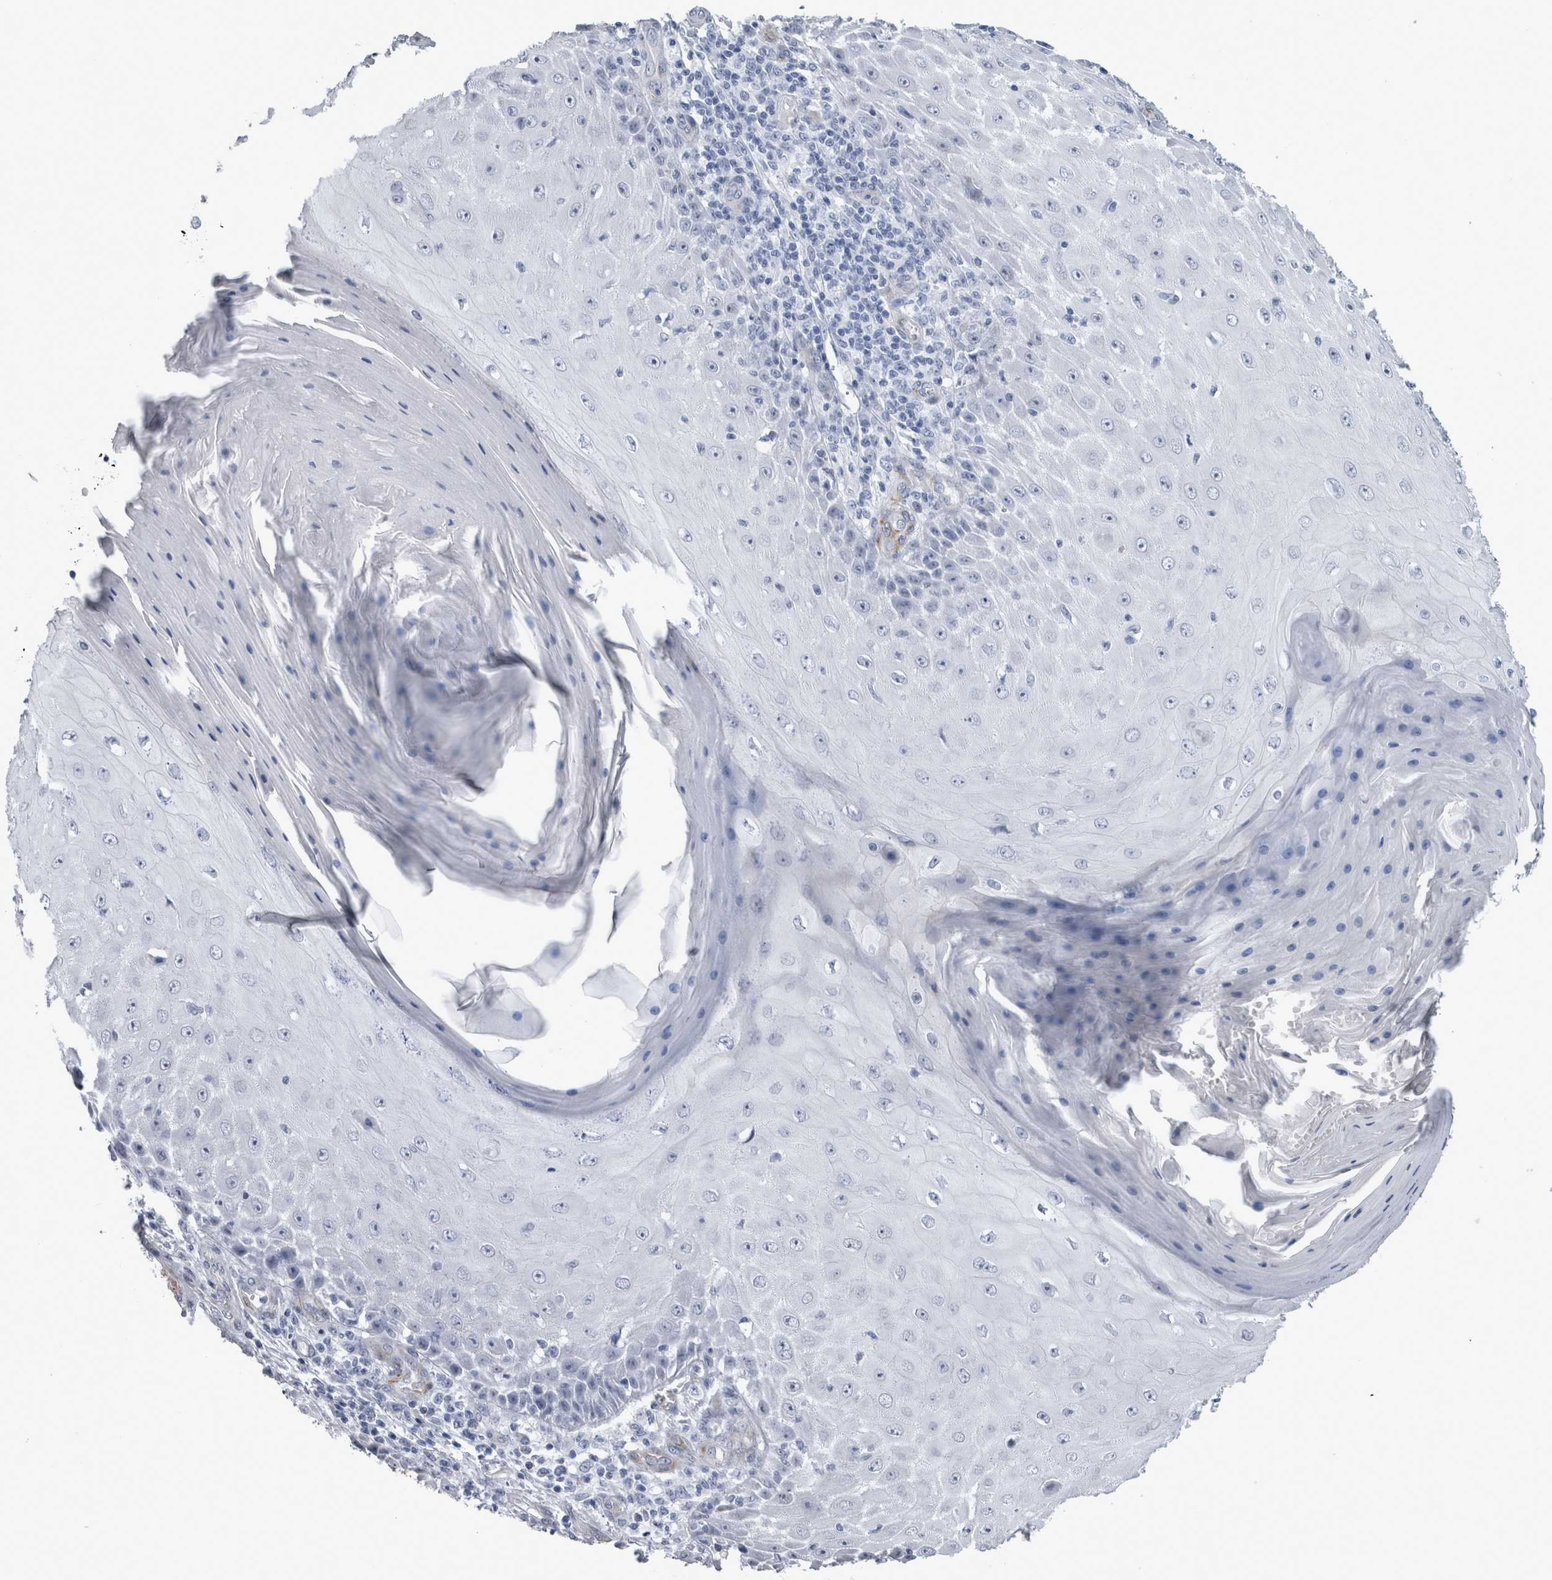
{"staining": {"intensity": "negative", "quantity": "none", "location": "none"}, "tissue": "skin cancer", "cell_type": "Tumor cells", "image_type": "cancer", "snomed": [{"axis": "morphology", "description": "Squamous cell carcinoma, NOS"}, {"axis": "topography", "description": "Skin"}], "caption": "Tumor cells are negative for brown protein staining in skin squamous cell carcinoma.", "gene": "VWDE", "patient": {"sex": "female", "age": 73}}